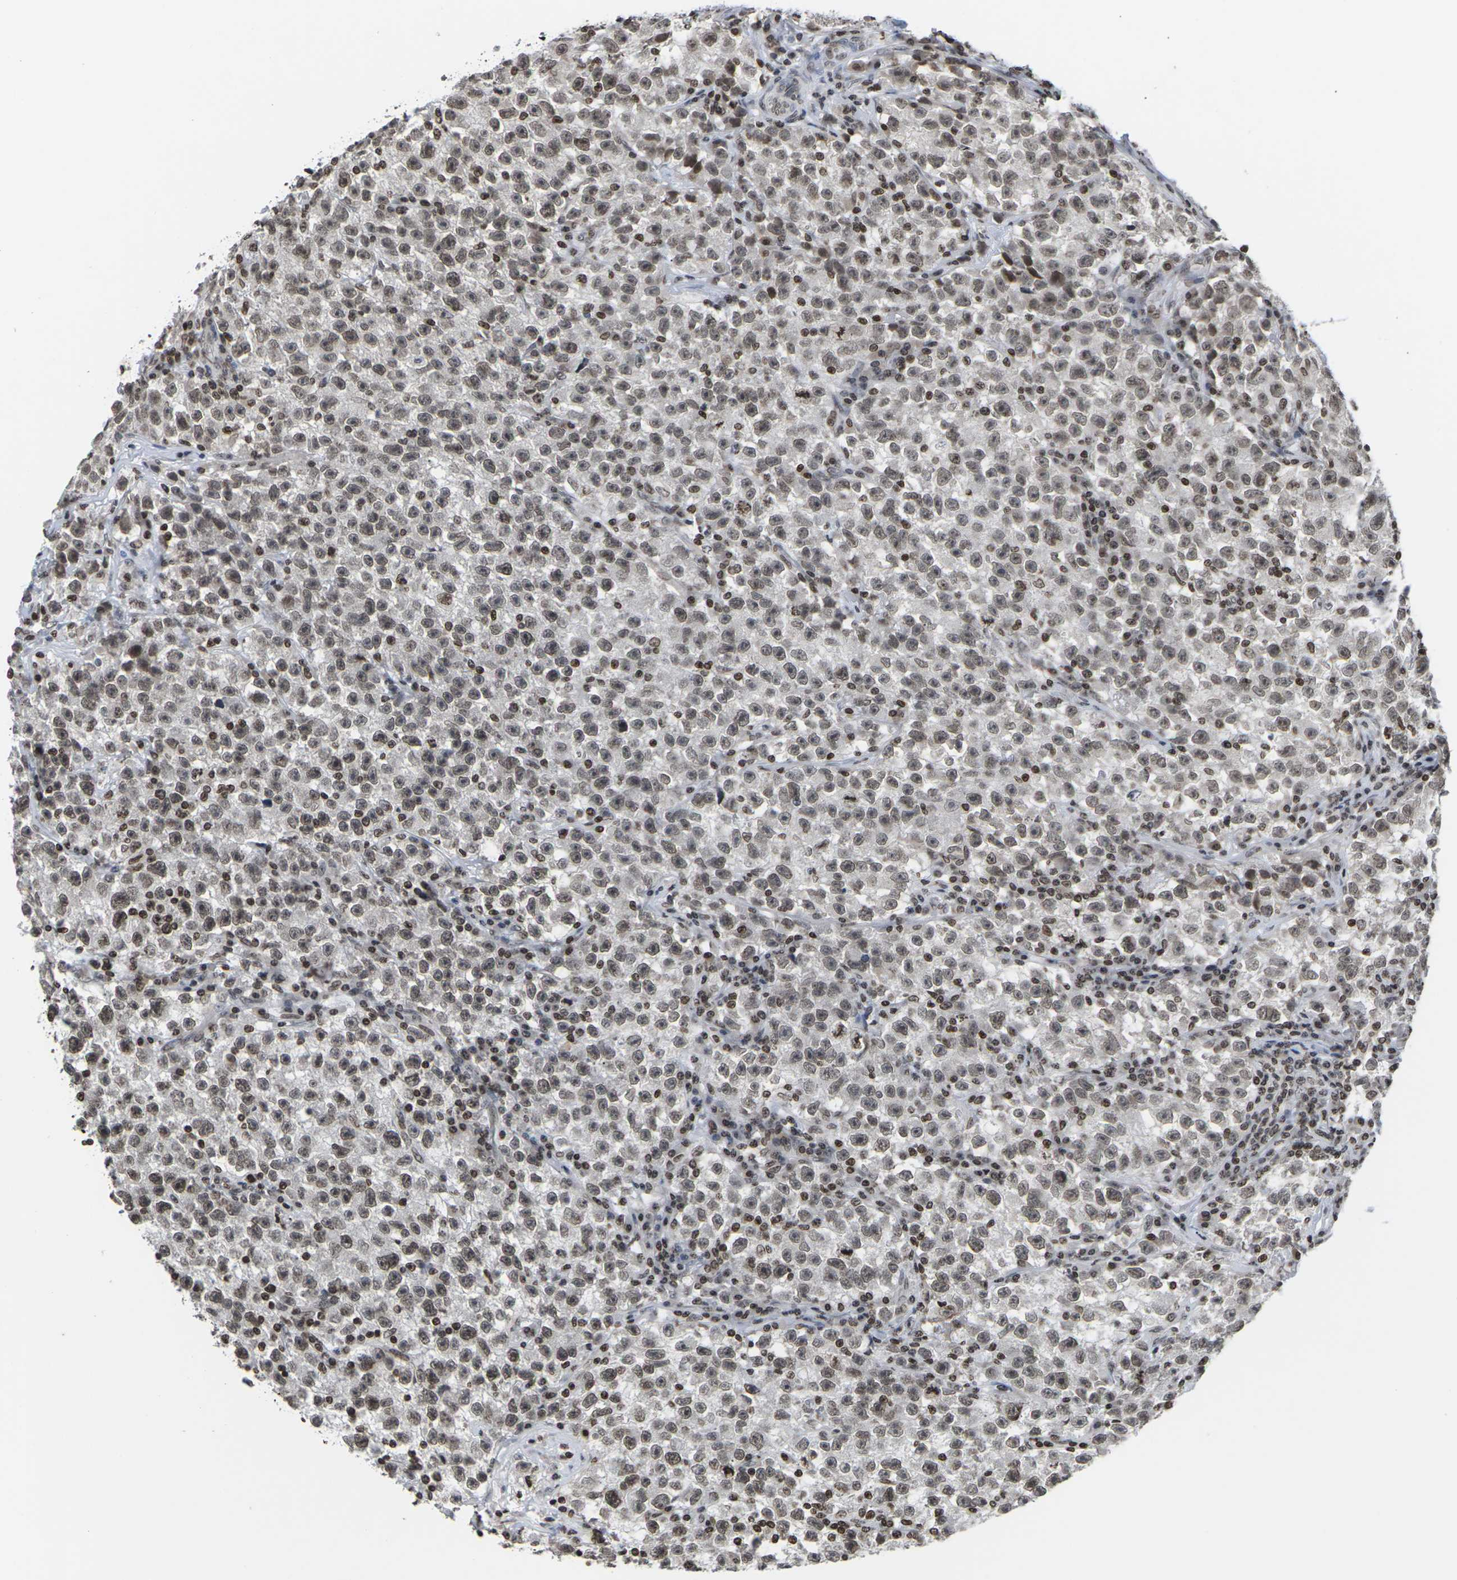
{"staining": {"intensity": "moderate", "quantity": ">75%", "location": "nuclear"}, "tissue": "testis cancer", "cell_type": "Tumor cells", "image_type": "cancer", "snomed": [{"axis": "morphology", "description": "Seminoma, NOS"}, {"axis": "topography", "description": "Testis"}], "caption": "High-magnification brightfield microscopy of testis cancer stained with DAB (3,3'-diaminobenzidine) (brown) and counterstained with hematoxylin (blue). tumor cells exhibit moderate nuclear staining is identified in about>75% of cells. (DAB (3,3'-diaminobenzidine) IHC, brown staining for protein, blue staining for nuclei).", "gene": "ETV5", "patient": {"sex": "male", "age": 22}}